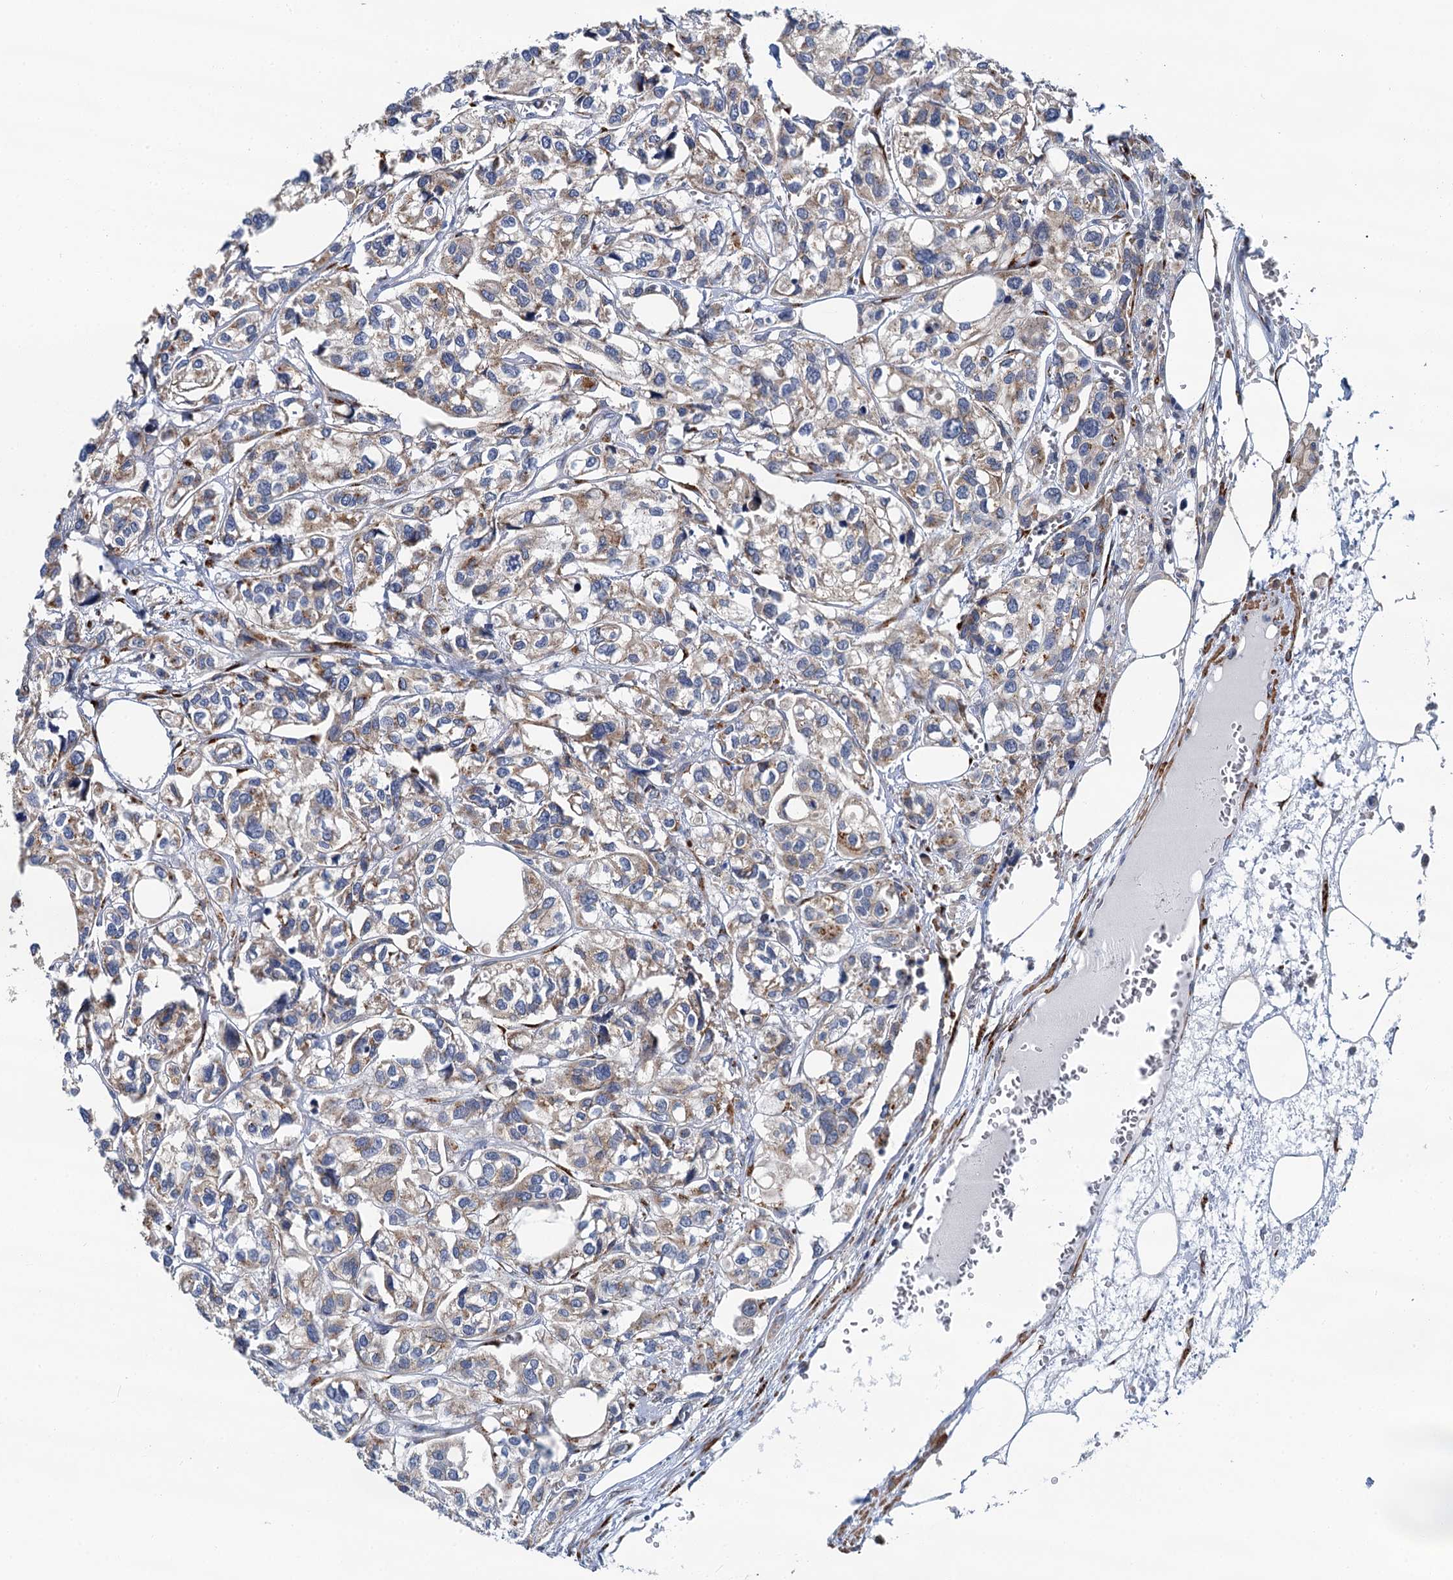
{"staining": {"intensity": "weak", "quantity": ">75%", "location": "cytoplasmic/membranous"}, "tissue": "urothelial cancer", "cell_type": "Tumor cells", "image_type": "cancer", "snomed": [{"axis": "morphology", "description": "Urothelial carcinoma, High grade"}, {"axis": "topography", "description": "Urinary bladder"}], "caption": "Brown immunohistochemical staining in human urothelial cancer shows weak cytoplasmic/membranous expression in approximately >75% of tumor cells.", "gene": "BET1L", "patient": {"sex": "male", "age": 67}}